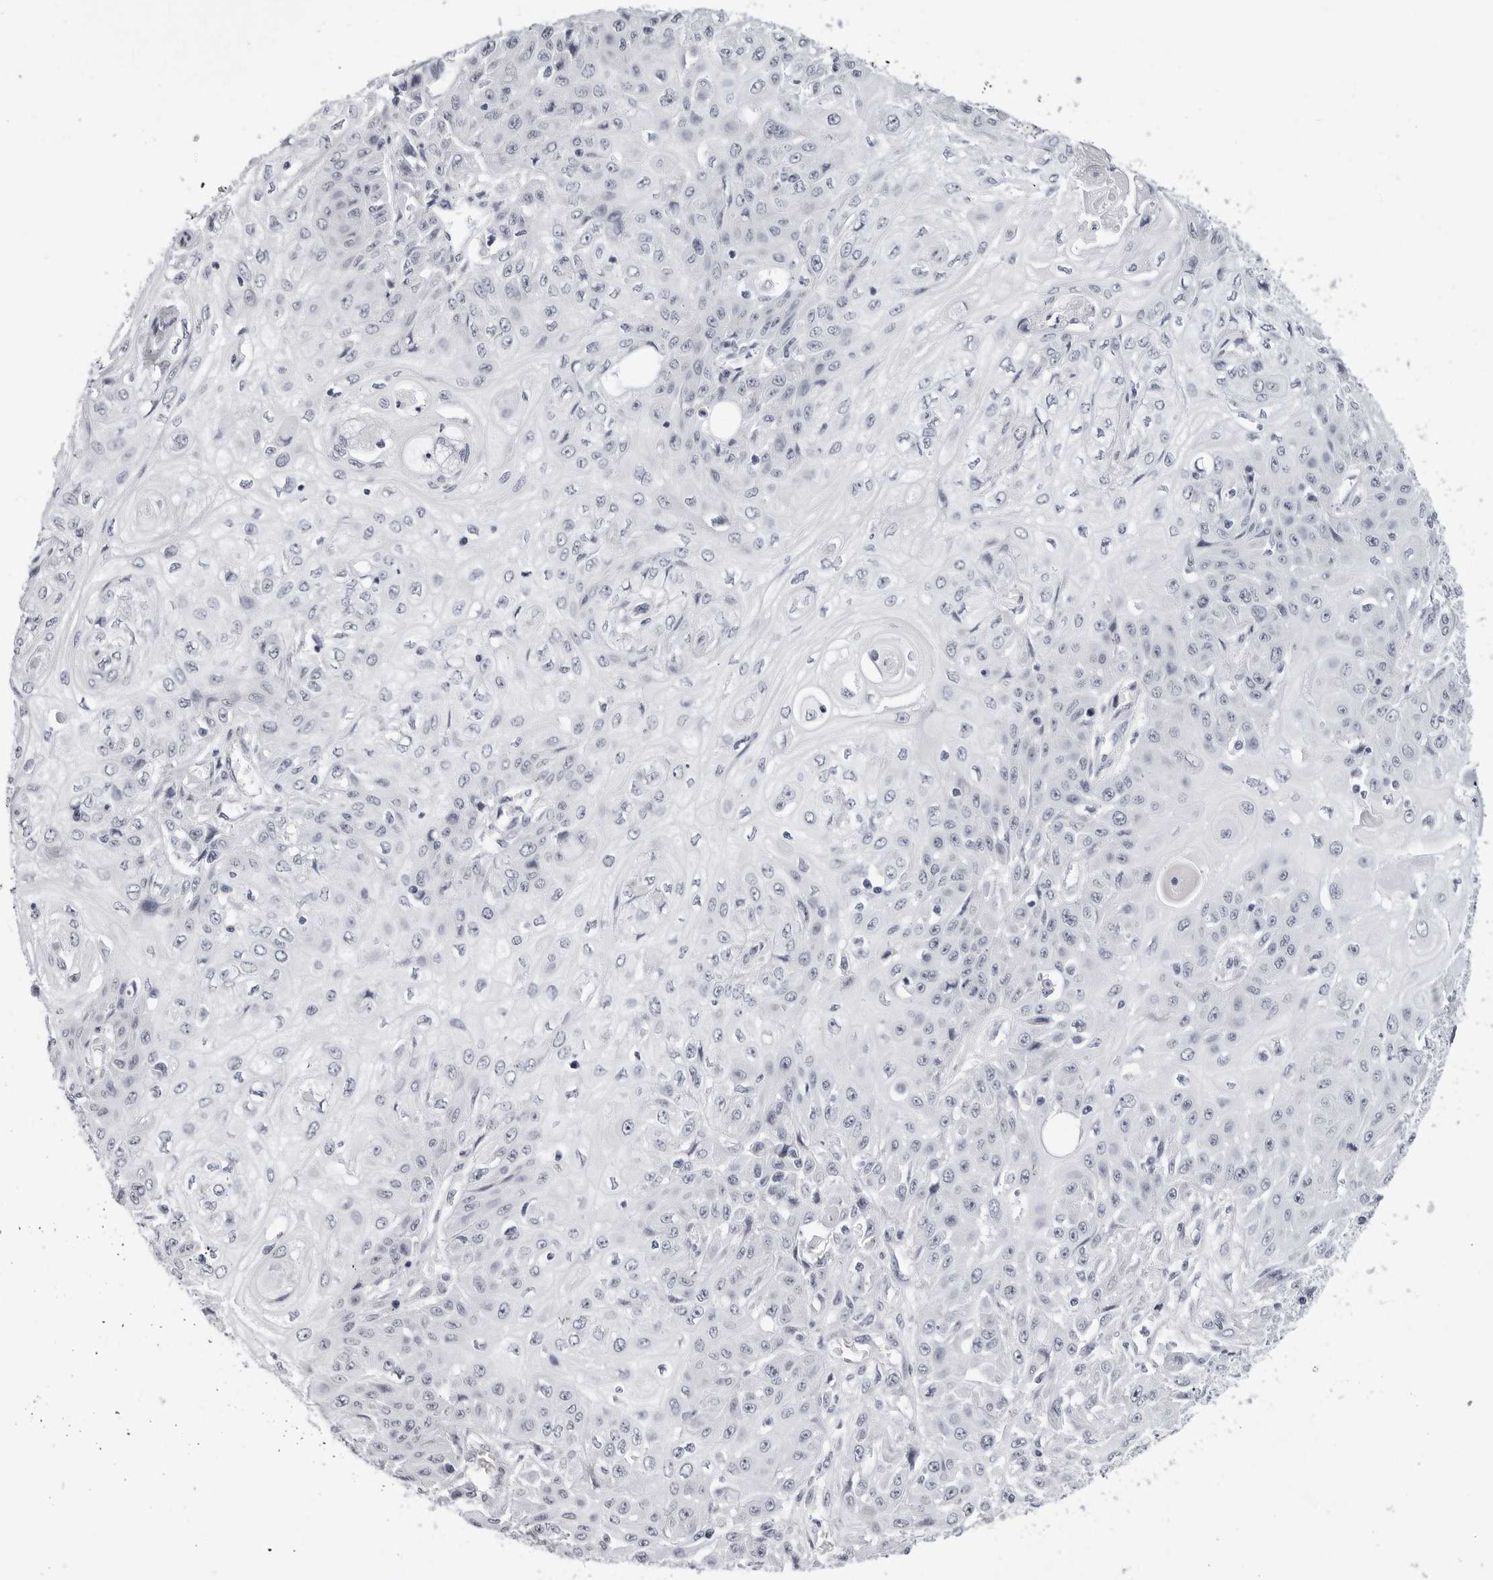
{"staining": {"intensity": "negative", "quantity": "none", "location": "none"}, "tissue": "skin cancer", "cell_type": "Tumor cells", "image_type": "cancer", "snomed": [{"axis": "morphology", "description": "Squamous cell carcinoma, NOS"}, {"axis": "morphology", "description": "Squamous cell carcinoma, metastatic, NOS"}, {"axis": "topography", "description": "Skin"}, {"axis": "topography", "description": "Lymph node"}], "caption": "The histopathology image displays no significant expression in tumor cells of metastatic squamous cell carcinoma (skin).", "gene": "VEZF1", "patient": {"sex": "male", "age": 75}}